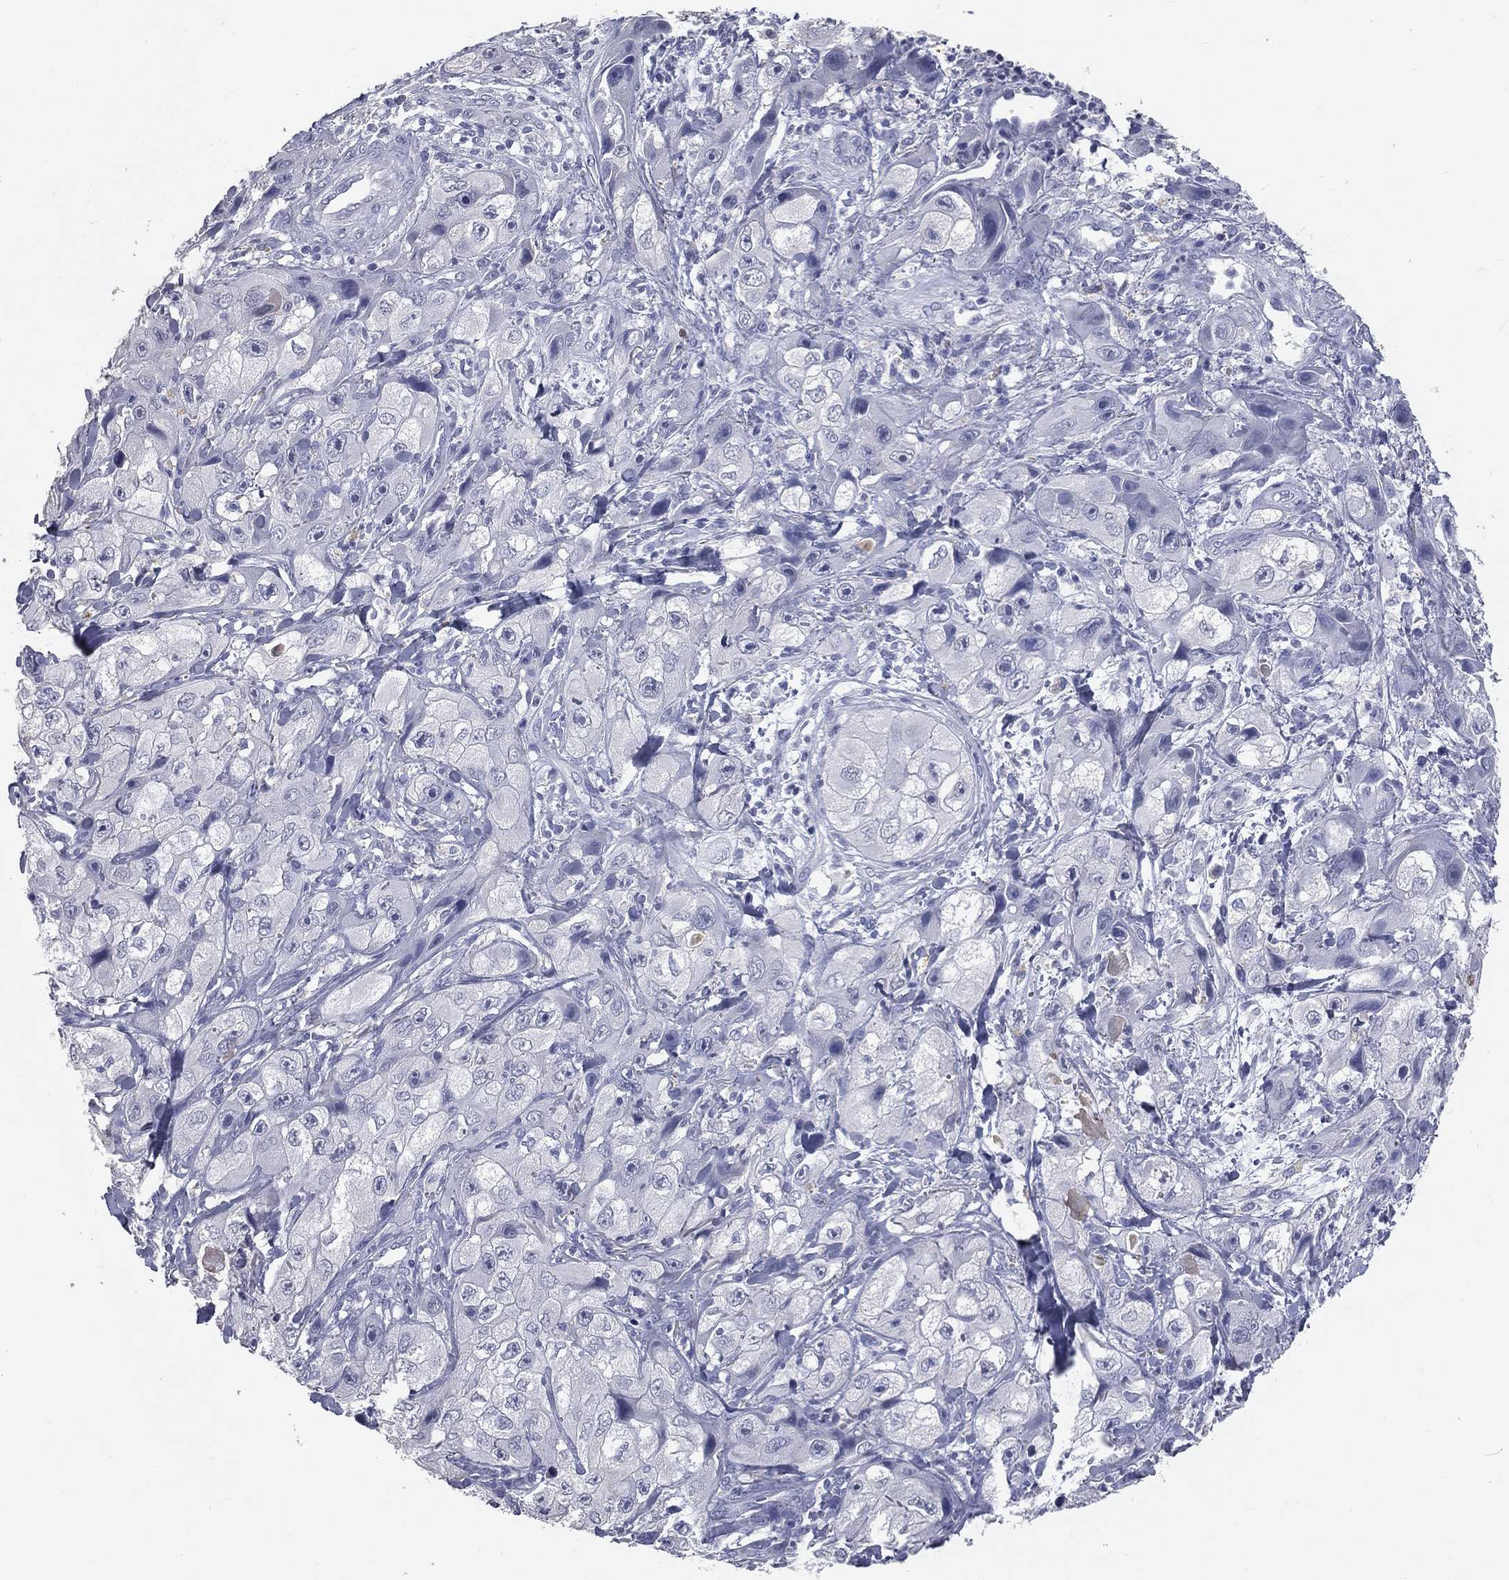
{"staining": {"intensity": "negative", "quantity": "none", "location": "none"}, "tissue": "skin cancer", "cell_type": "Tumor cells", "image_type": "cancer", "snomed": [{"axis": "morphology", "description": "Squamous cell carcinoma, NOS"}, {"axis": "topography", "description": "Skin"}, {"axis": "topography", "description": "Subcutis"}], "caption": "Protein analysis of skin squamous cell carcinoma shows no significant expression in tumor cells.", "gene": "ESX1", "patient": {"sex": "male", "age": 73}}